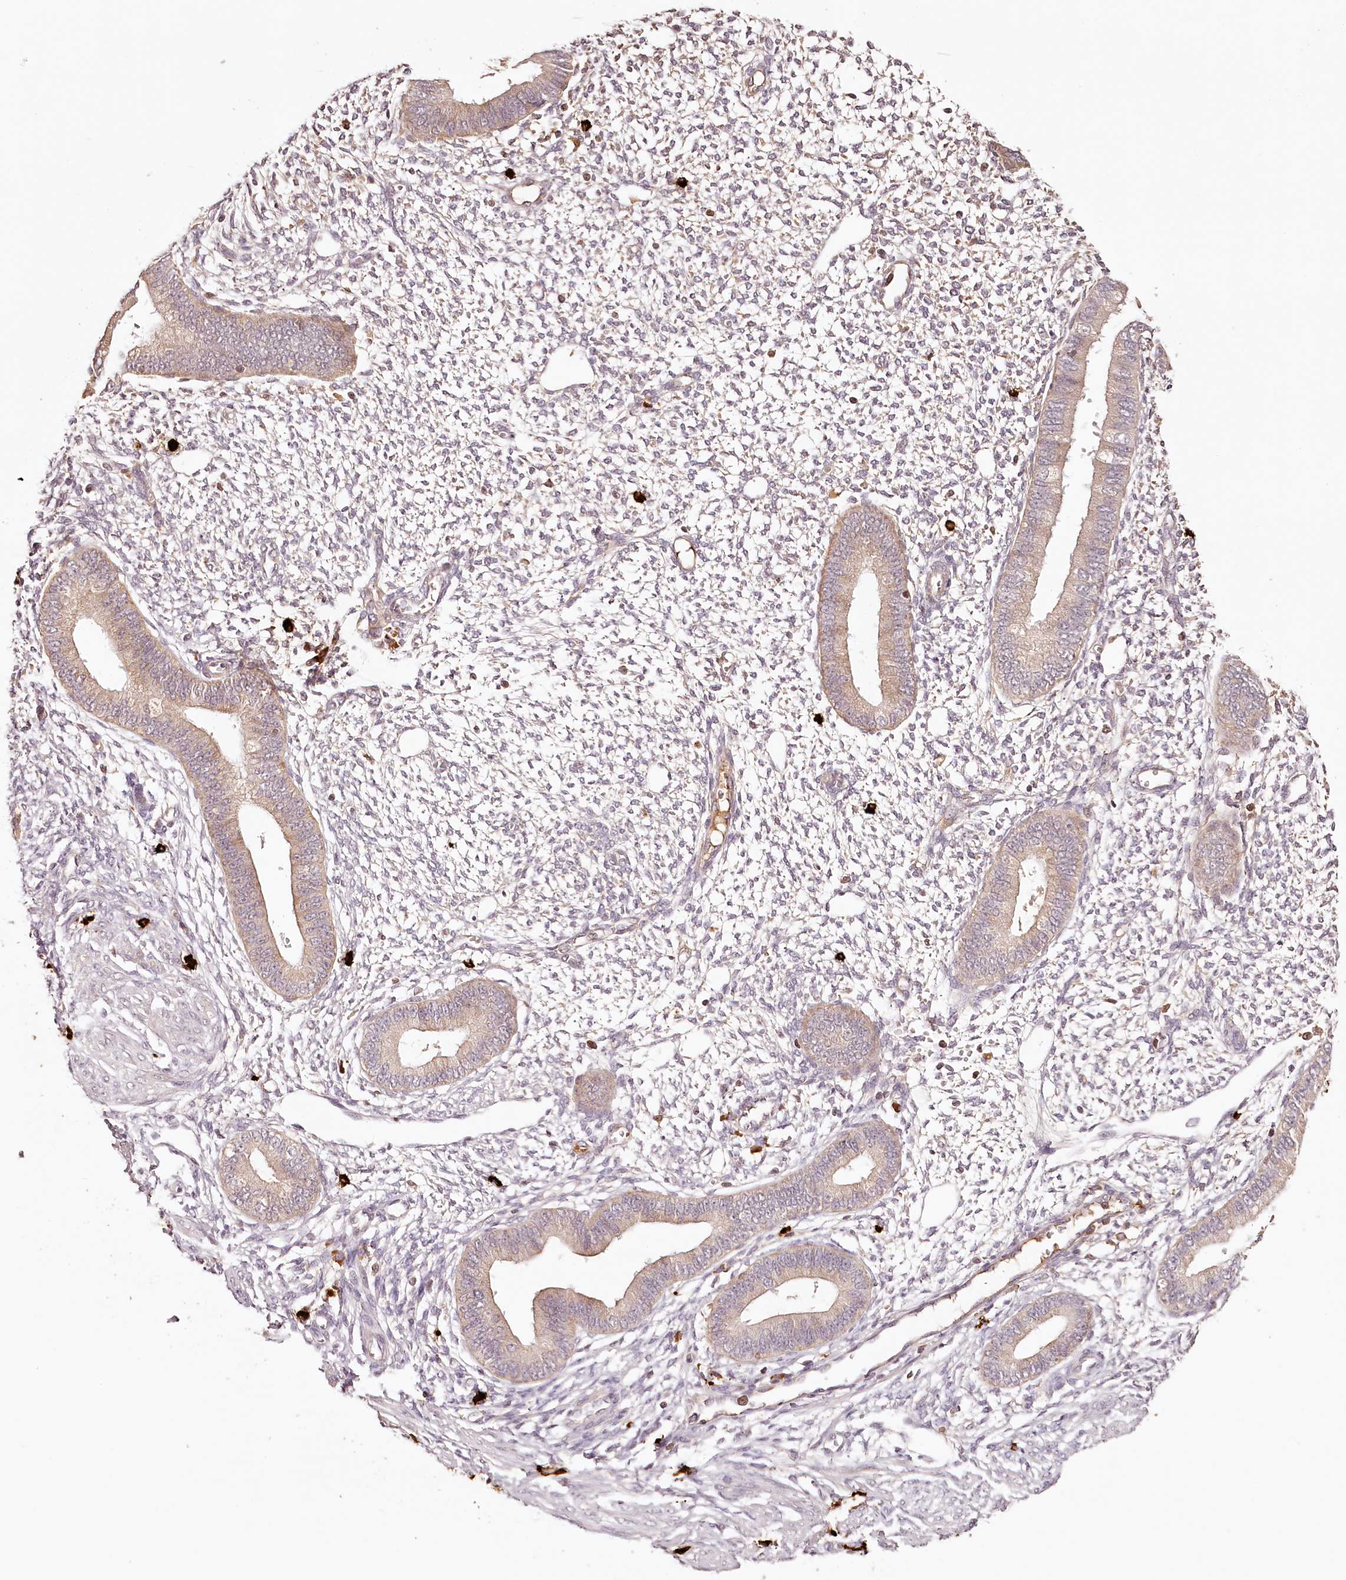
{"staining": {"intensity": "negative", "quantity": "none", "location": "none"}, "tissue": "endometrium", "cell_type": "Cells in endometrial stroma", "image_type": "normal", "snomed": [{"axis": "morphology", "description": "Normal tissue, NOS"}, {"axis": "topography", "description": "Endometrium"}], "caption": "The histopathology image shows no significant expression in cells in endometrial stroma of endometrium.", "gene": "SYNGR1", "patient": {"sex": "female", "age": 46}}